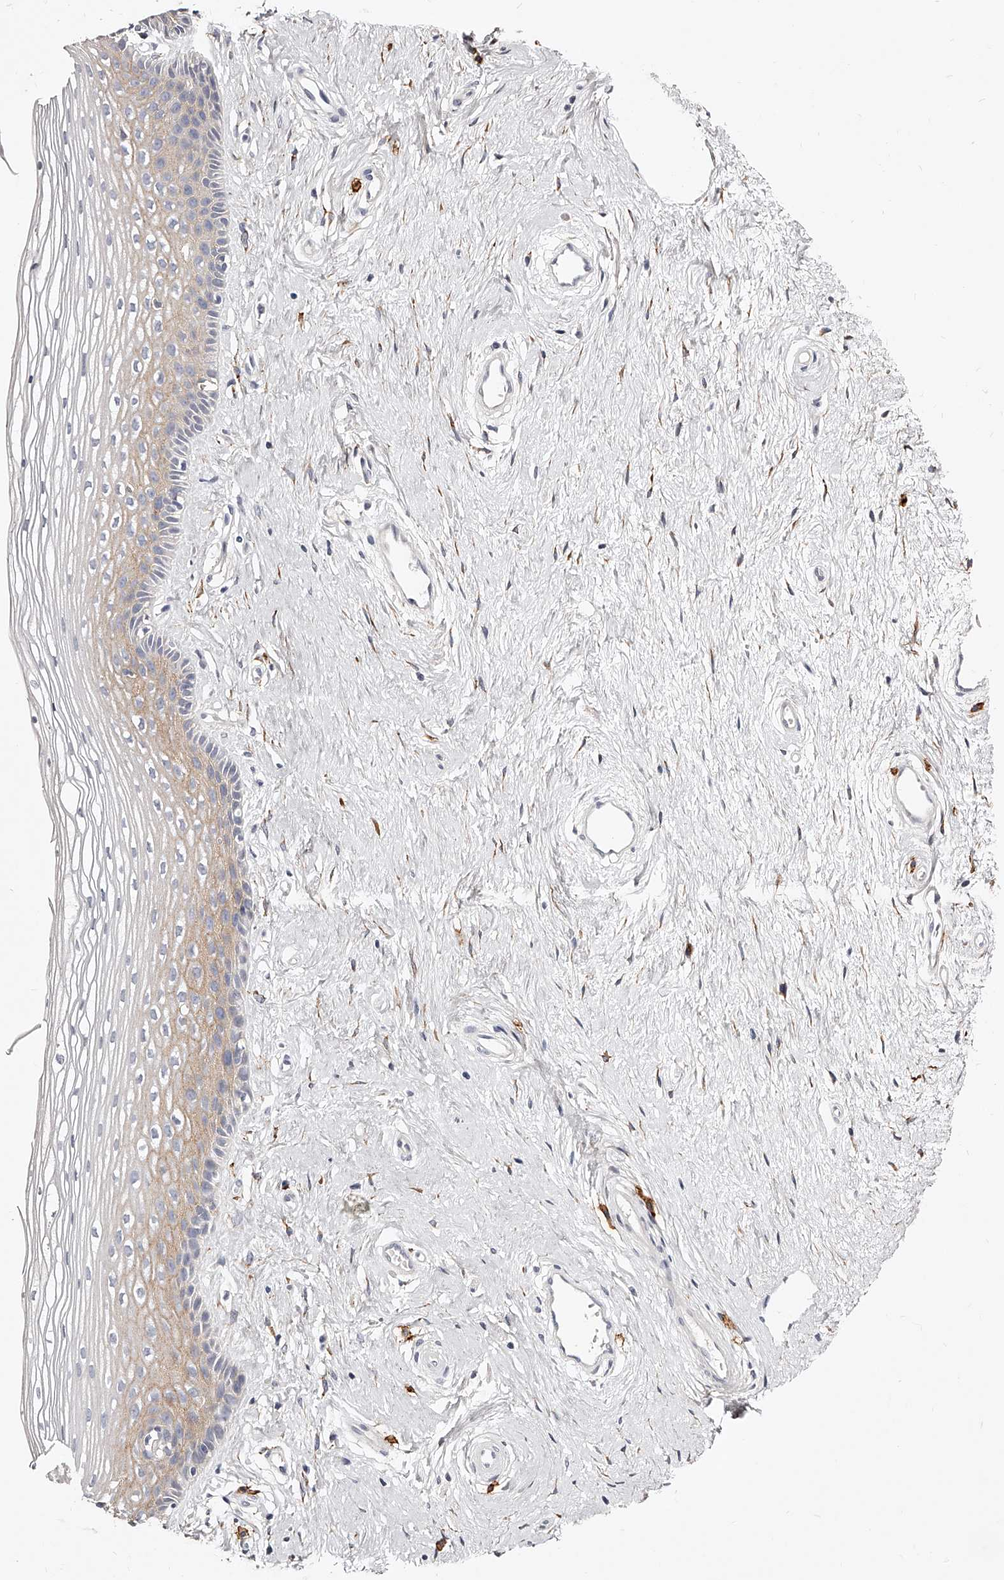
{"staining": {"intensity": "weak", "quantity": "25%-75%", "location": "cytoplasmic/membranous"}, "tissue": "vagina", "cell_type": "Squamous epithelial cells", "image_type": "normal", "snomed": [{"axis": "morphology", "description": "Normal tissue, NOS"}, {"axis": "topography", "description": "Vagina"}], "caption": "Immunohistochemical staining of normal human vagina reveals 25%-75% levels of weak cytoplasmic/membranous protein positivity in approximately 25%-75% of squamous epithelial cells. The staining is performed using DAB (3,3'-diaminobenzidine) brown chromogen to label protein expression. The nuclei are counter-stained blue using hematoxylin.", "gene": "CD82", "patient": {"sex": "female", "age": 46}}